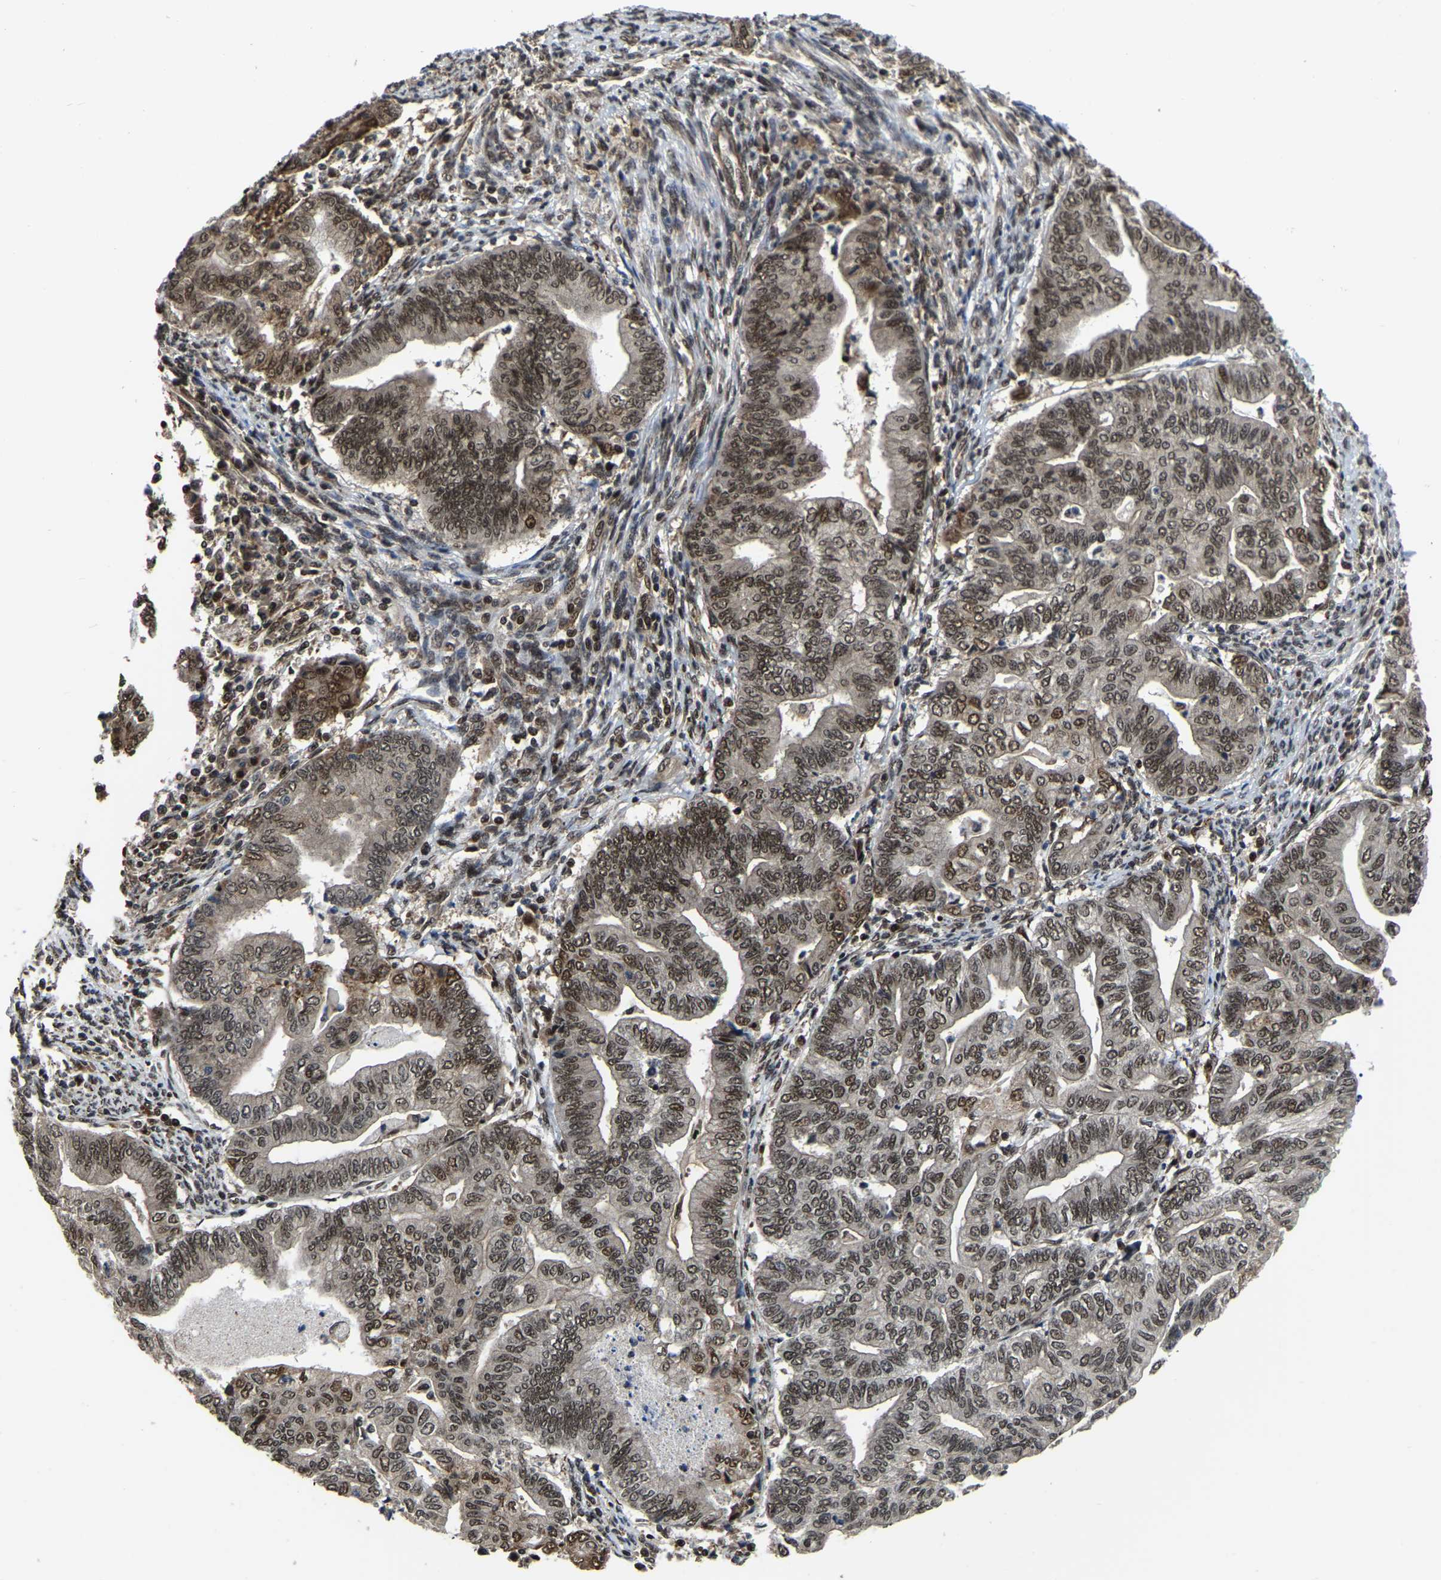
{"staining": {"intensity": "moderate", "quantity": ">75%", "location": "nuclear"}, "tissue": "endometrial cancer", "cell_type": "Tumor cells", "image_type": "cancer", "snomed": [{"axis": "morphology", "description": "Adenocarcinoma, NOS"}, {"axis": "topography", "description": "Endometrium"}], "caption": "Immunohistochemistry (IHC) (DAB (3,3'-diaminobenzidine)) staining of human endometrial adenocarcinoma demonstrates moderate nuclear protein staining in approximately >75% of tumor cells. Immunohistochemistry stains the protein of interest in brown and the nuclei are stained blue.", "gene": "CIAO1", "patient": {"sex": "female", "age": 79}}